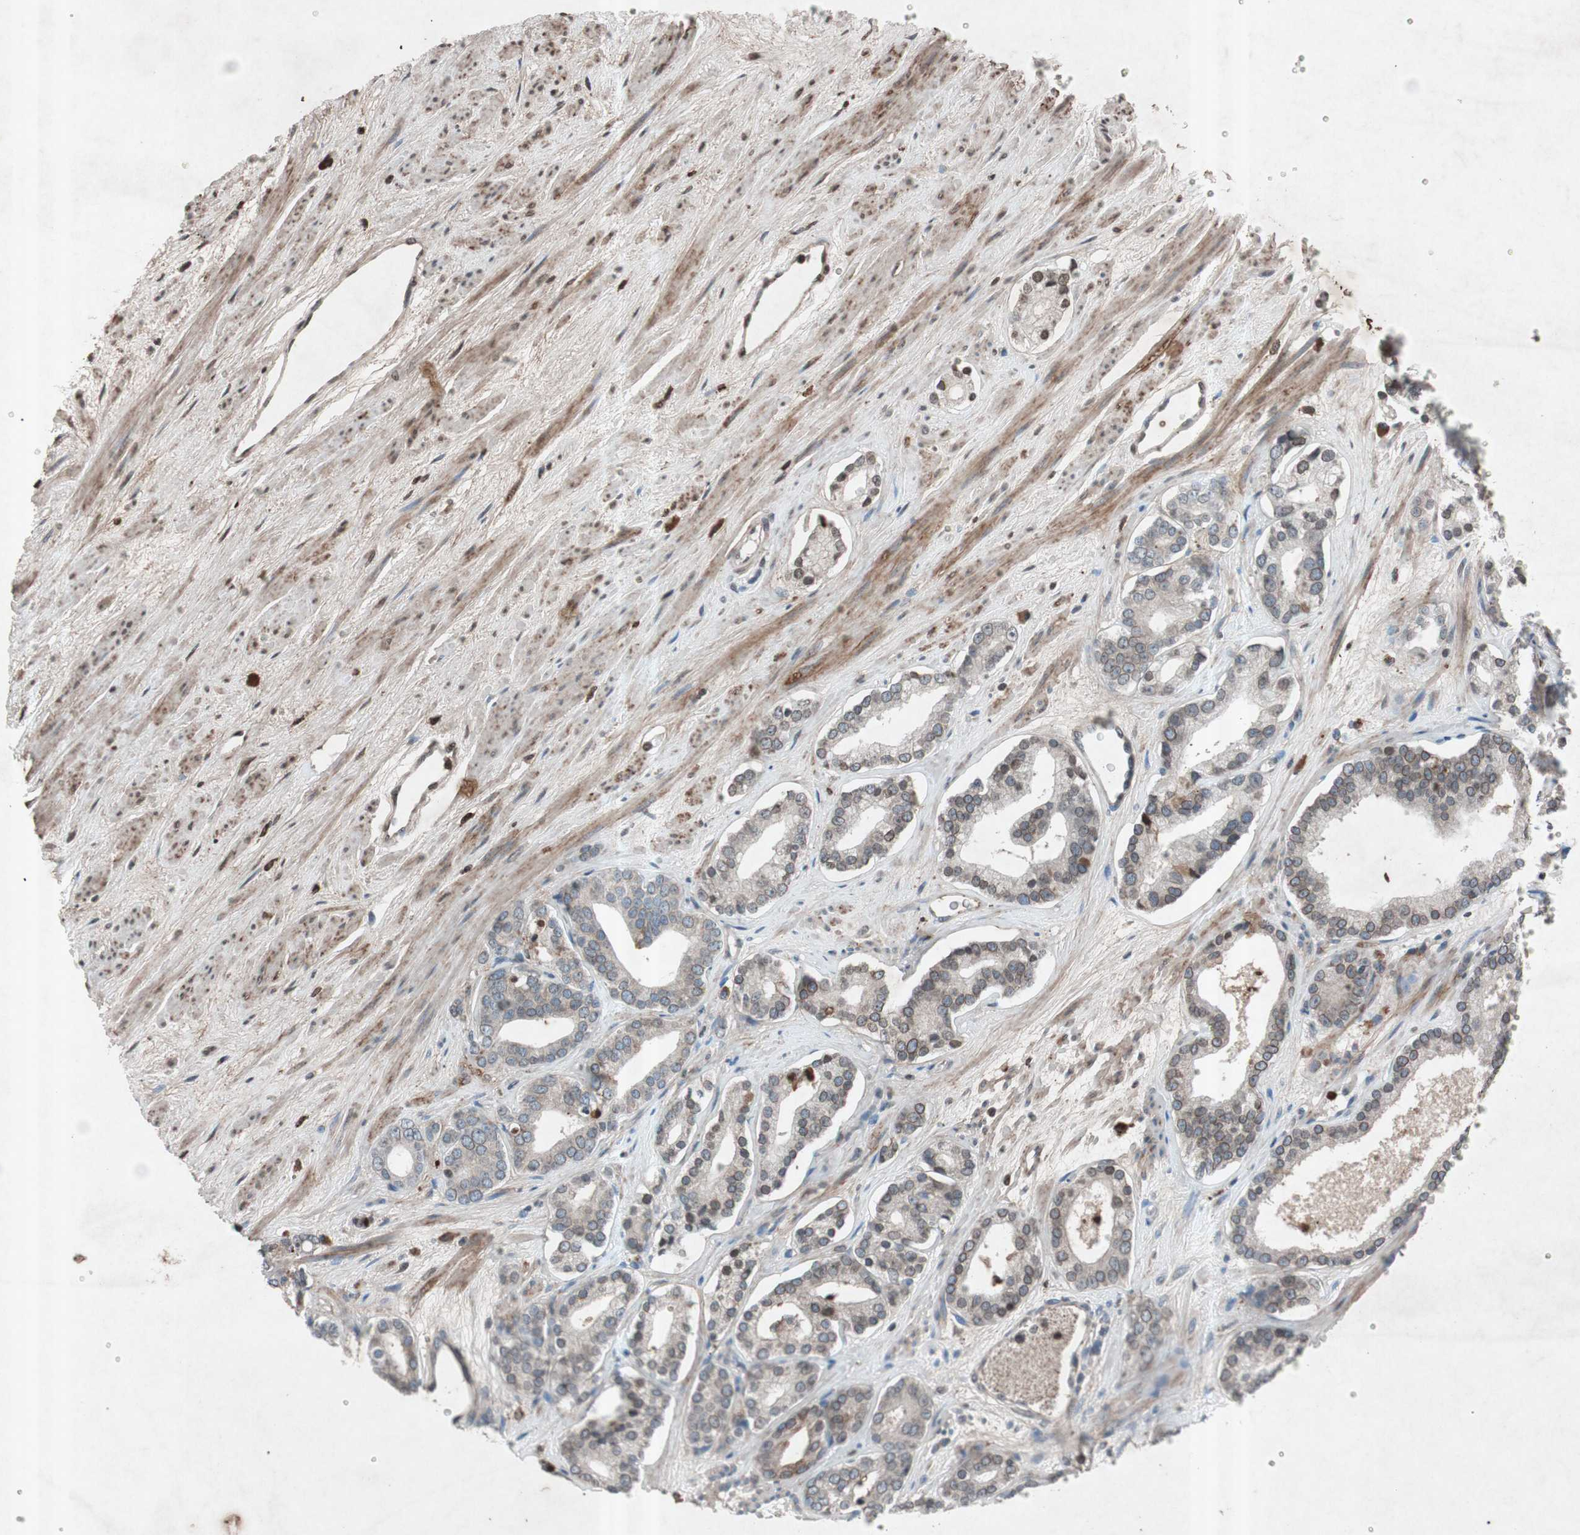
{"staining": {"intensity": "weak", "quantity": "25%-75%", "location": "cytoplasmic/membranous"}, "tissue": "prostate cancer", "cell_type": "Tumor cells", "image_type": "cancer", "snomed": [{"axis": "morphology", "description": "Adenocarcinoma, Low grade"}, {"axis": "topography", "description": "Prostate"}], "caption": "IHC of prostate cancer (low-grade adenocarcinoma) exhibits low levels of weak cytoplasmic/membranous positivity in about 25%-75% of tumor cells.", "gene": "GRB7", "patient": {"sex": "male", "age": 63}}